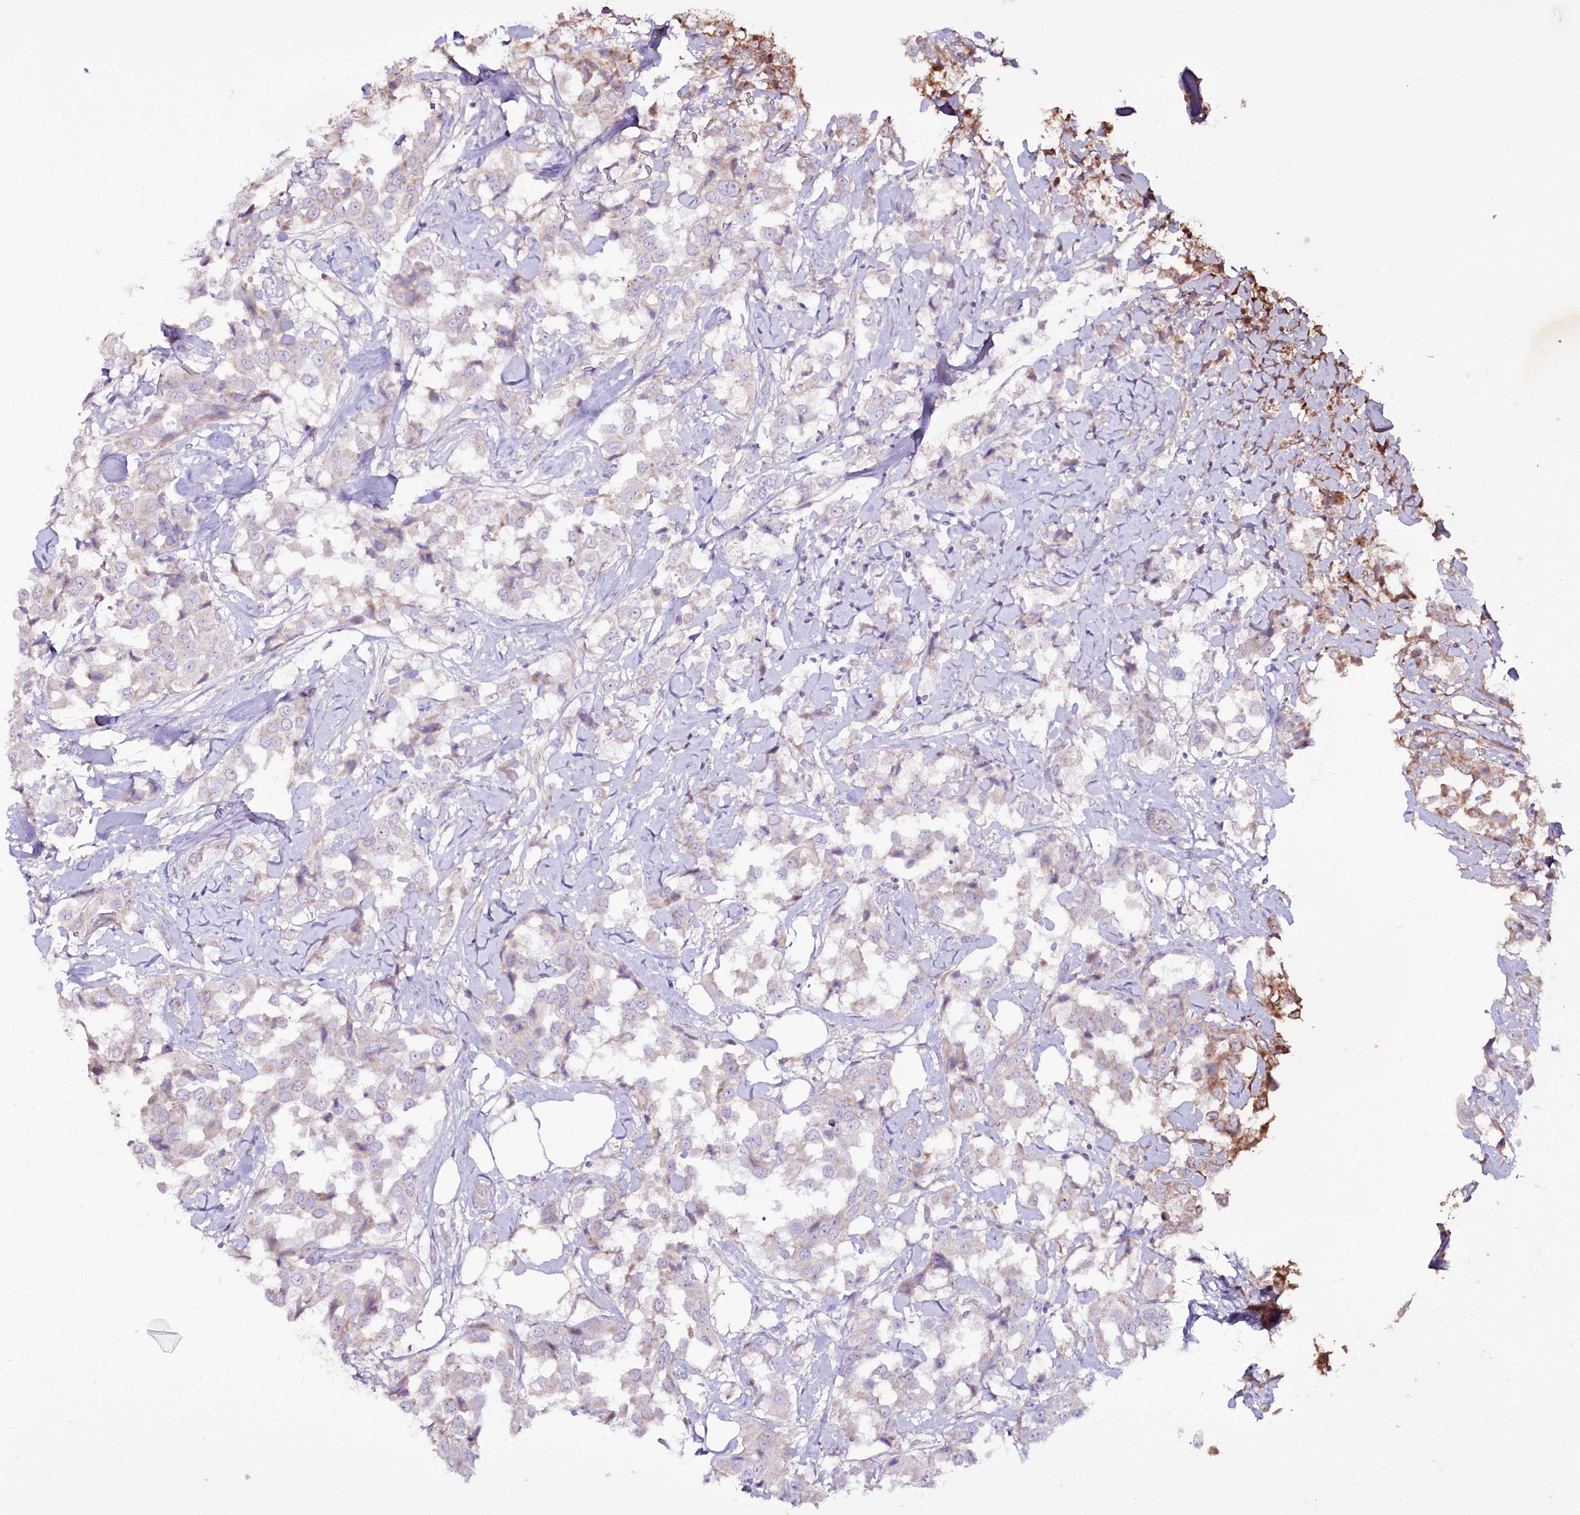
{"staining": {"intensity": "weak", "quantity": "25%-75%", "location": "cytoplasmic/membranous"}, "tissue": "breast cancer", "cell_type": "Tumor cells", "image_type": "cancer", "snomed": [{"axis": "morphology", "description": "Duct carcinoma"}, {"axis": "topography", "description": "Breast"}], "caption": "Breast intraductal carcinoma was stained to show a protein in brown. There is low levels of weak cytoplasmic/membranous expression in approximately 25%-75% of tumor cells.", "gene": "REXO2", "patient": {"sex": "female", "age": 80}}